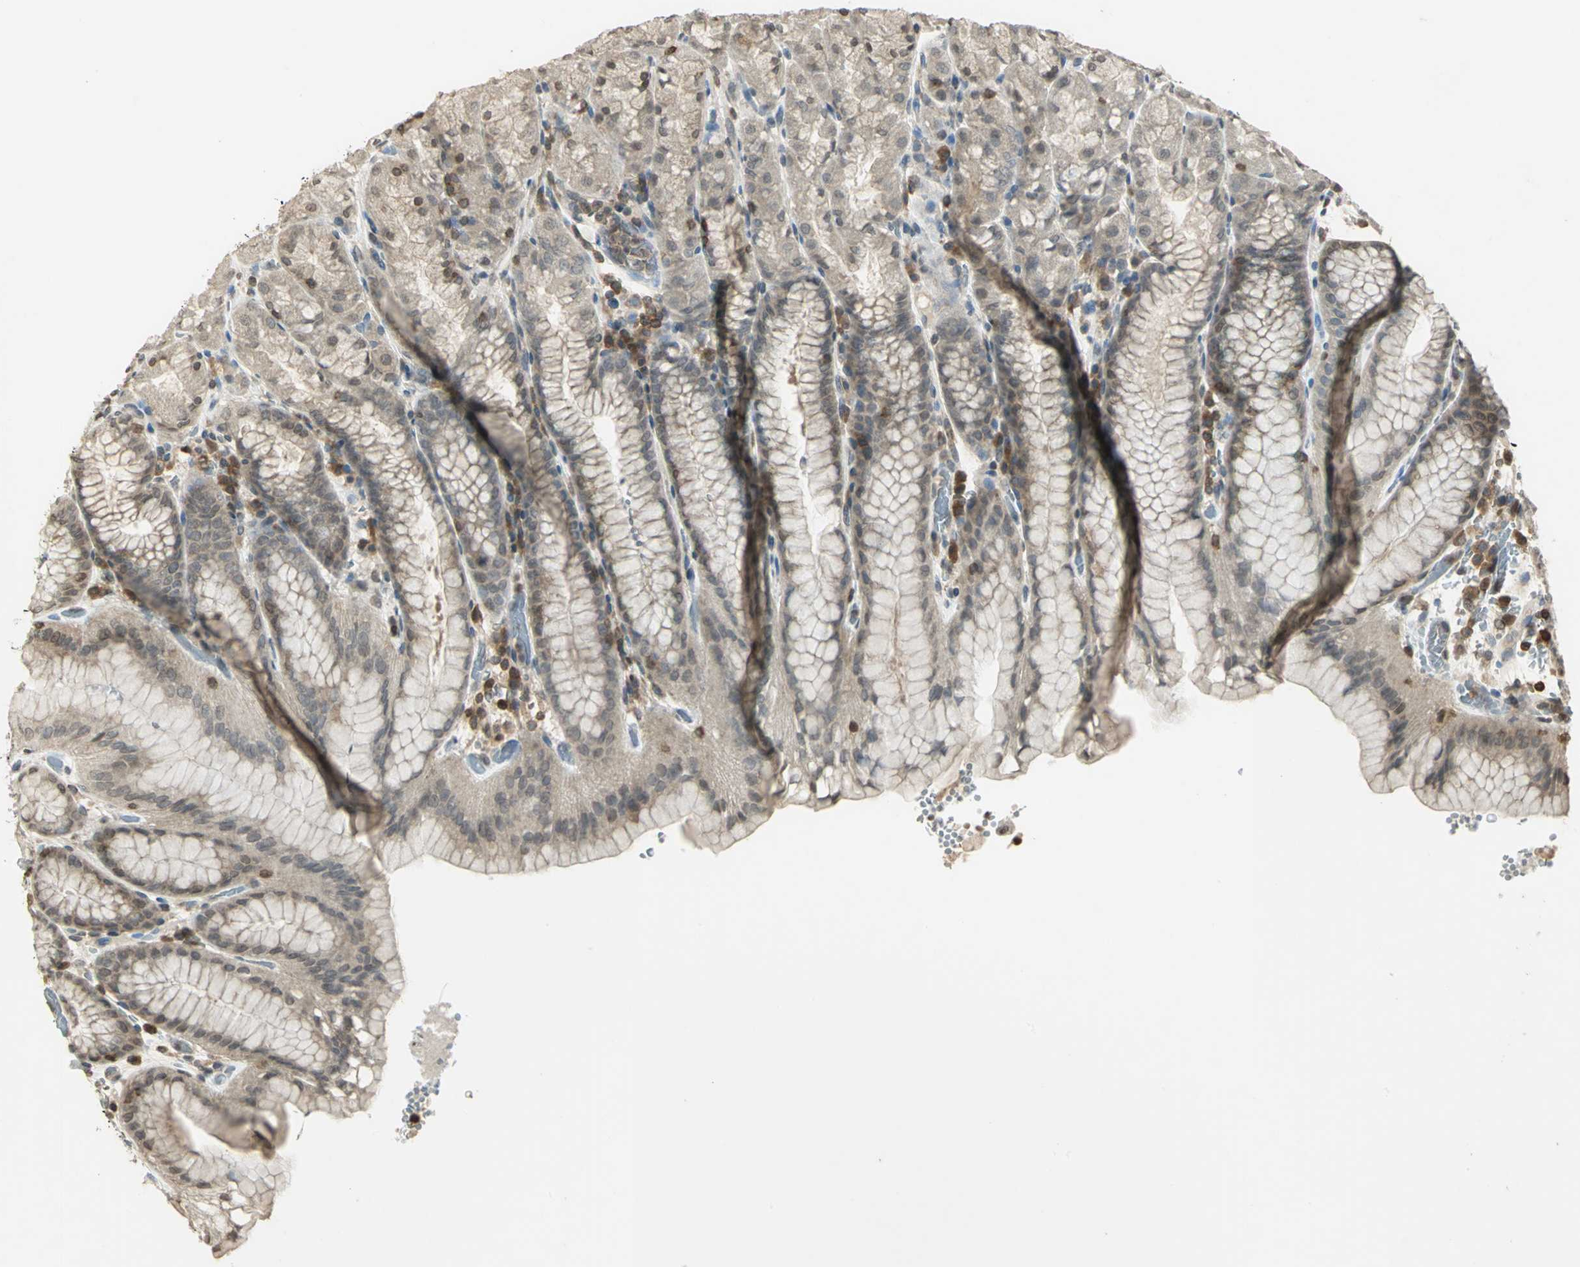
{"staining": {"intensity": "weak", "quantity": "25%-75%", "location": "cytoplasmic/membranous"}, "tissue": "stomach", "cell_type": "Glandular cells", "image_type": "normal", "snomed": [{"axis": "morphology", "description": "Normal tissue, NOS"}, {"axis": "topography", "description": "Stomach, upper"}, {"axis": "topography", "description": "Stomach"}], "caption": "About 25%-75% of glandular cells in benign human stomach reveal weak cytoplasmic/membranous protein positivity as visualized by brown immunohistochemical staining.", "gene": "IL16", "patient": {"sex": "male", "age": 76}}